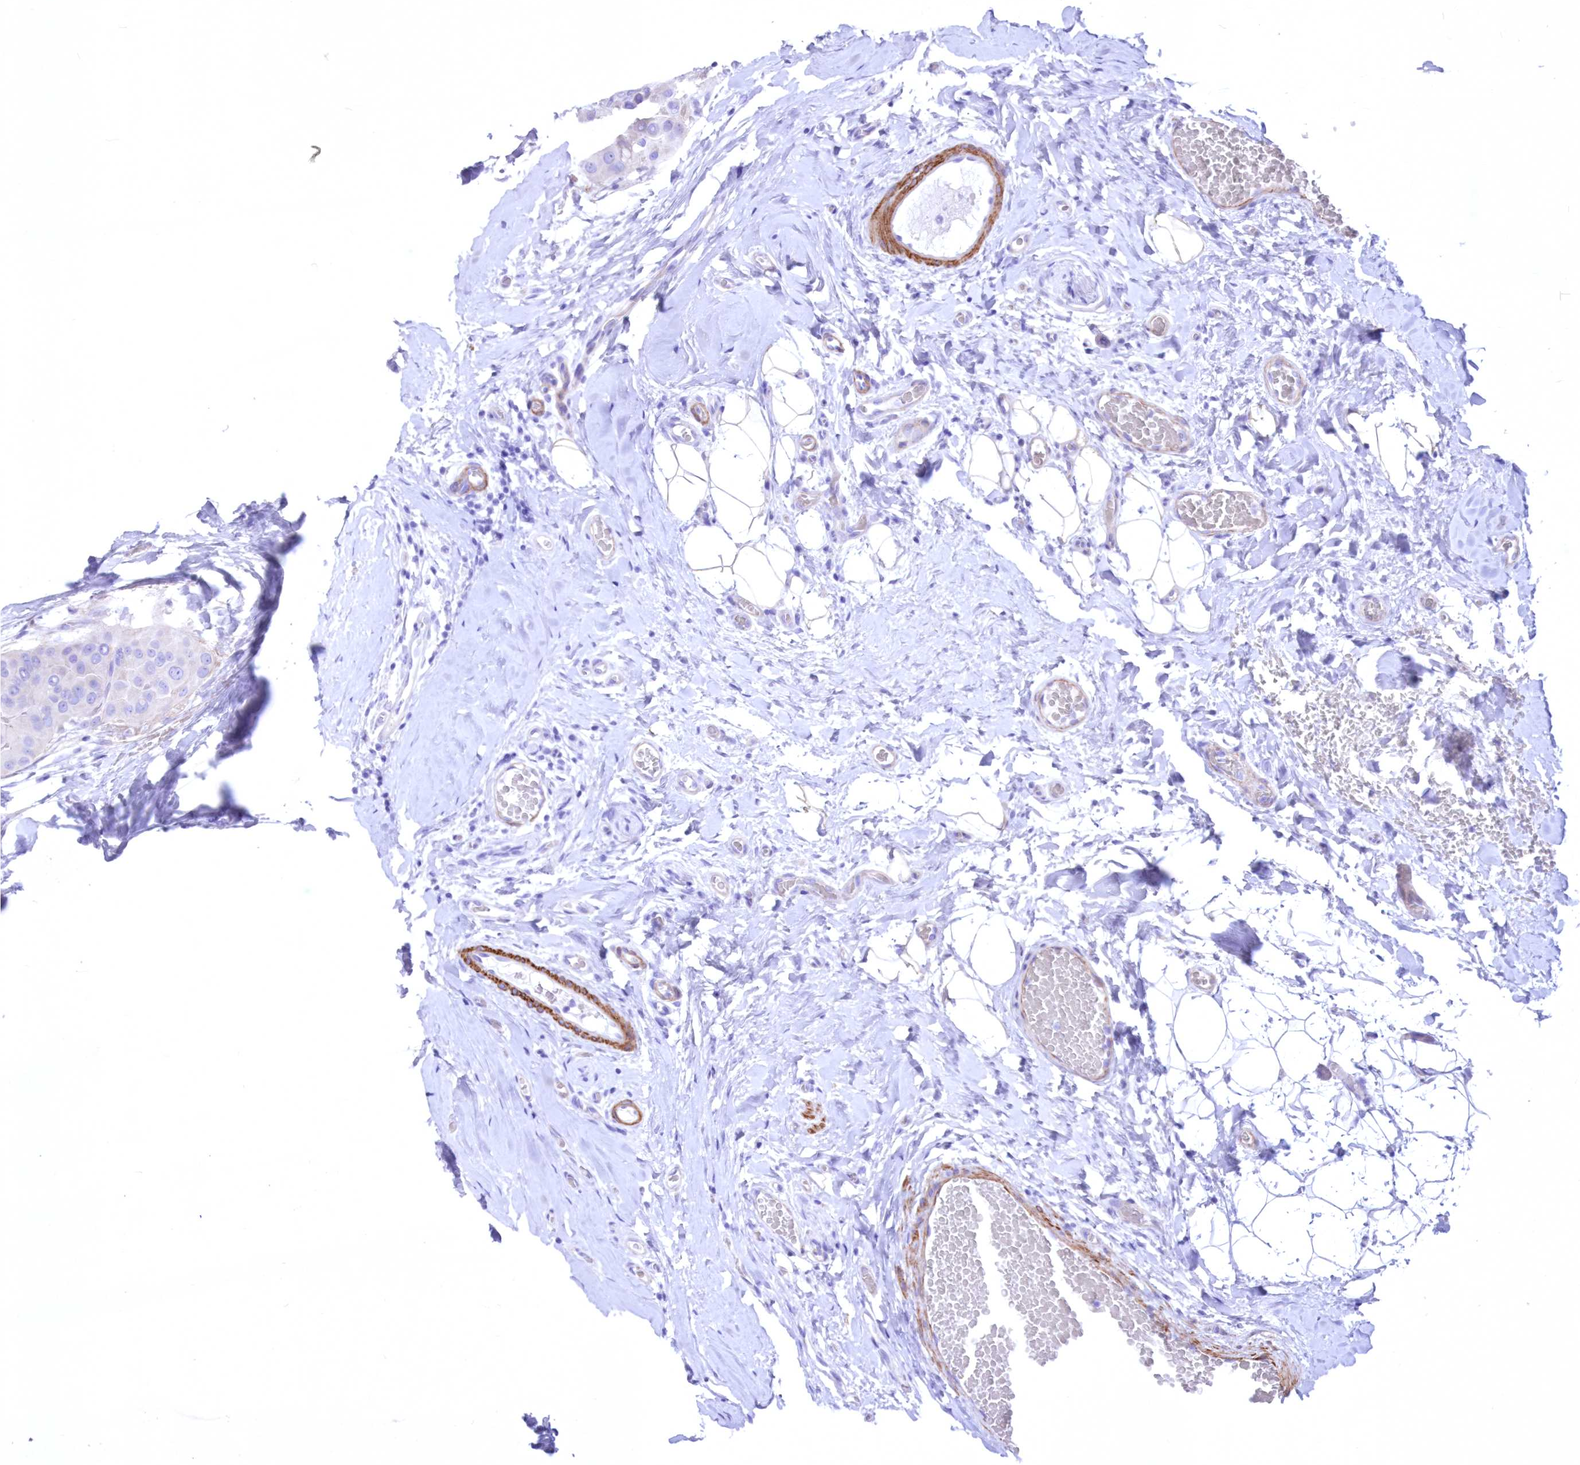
{"staining": {"intensity": "negative", "quantity": "none", "location": "none"}, "tissue": "thyroid cancer", "cell_type": "Tumor cells", "image_type": "cancer", "snomed": [{"axis": "morphology", "description": "Papillary adenocarcinoma, NOS"}, {"axis": "topography", "description": "Thyroid gland"}], "caption": "Immunohistochemistry photomicrograph of neoplastic tissue: thyroid cancer (papillary adenocarcinoma) stained with DAB (3,3'-diaminobenzidine) exhibits no significant protein expression in tumor cells. Nuclei are stained in blue.", "gene": "WDR74", "patient": {"sex": "male", "age": 33}}